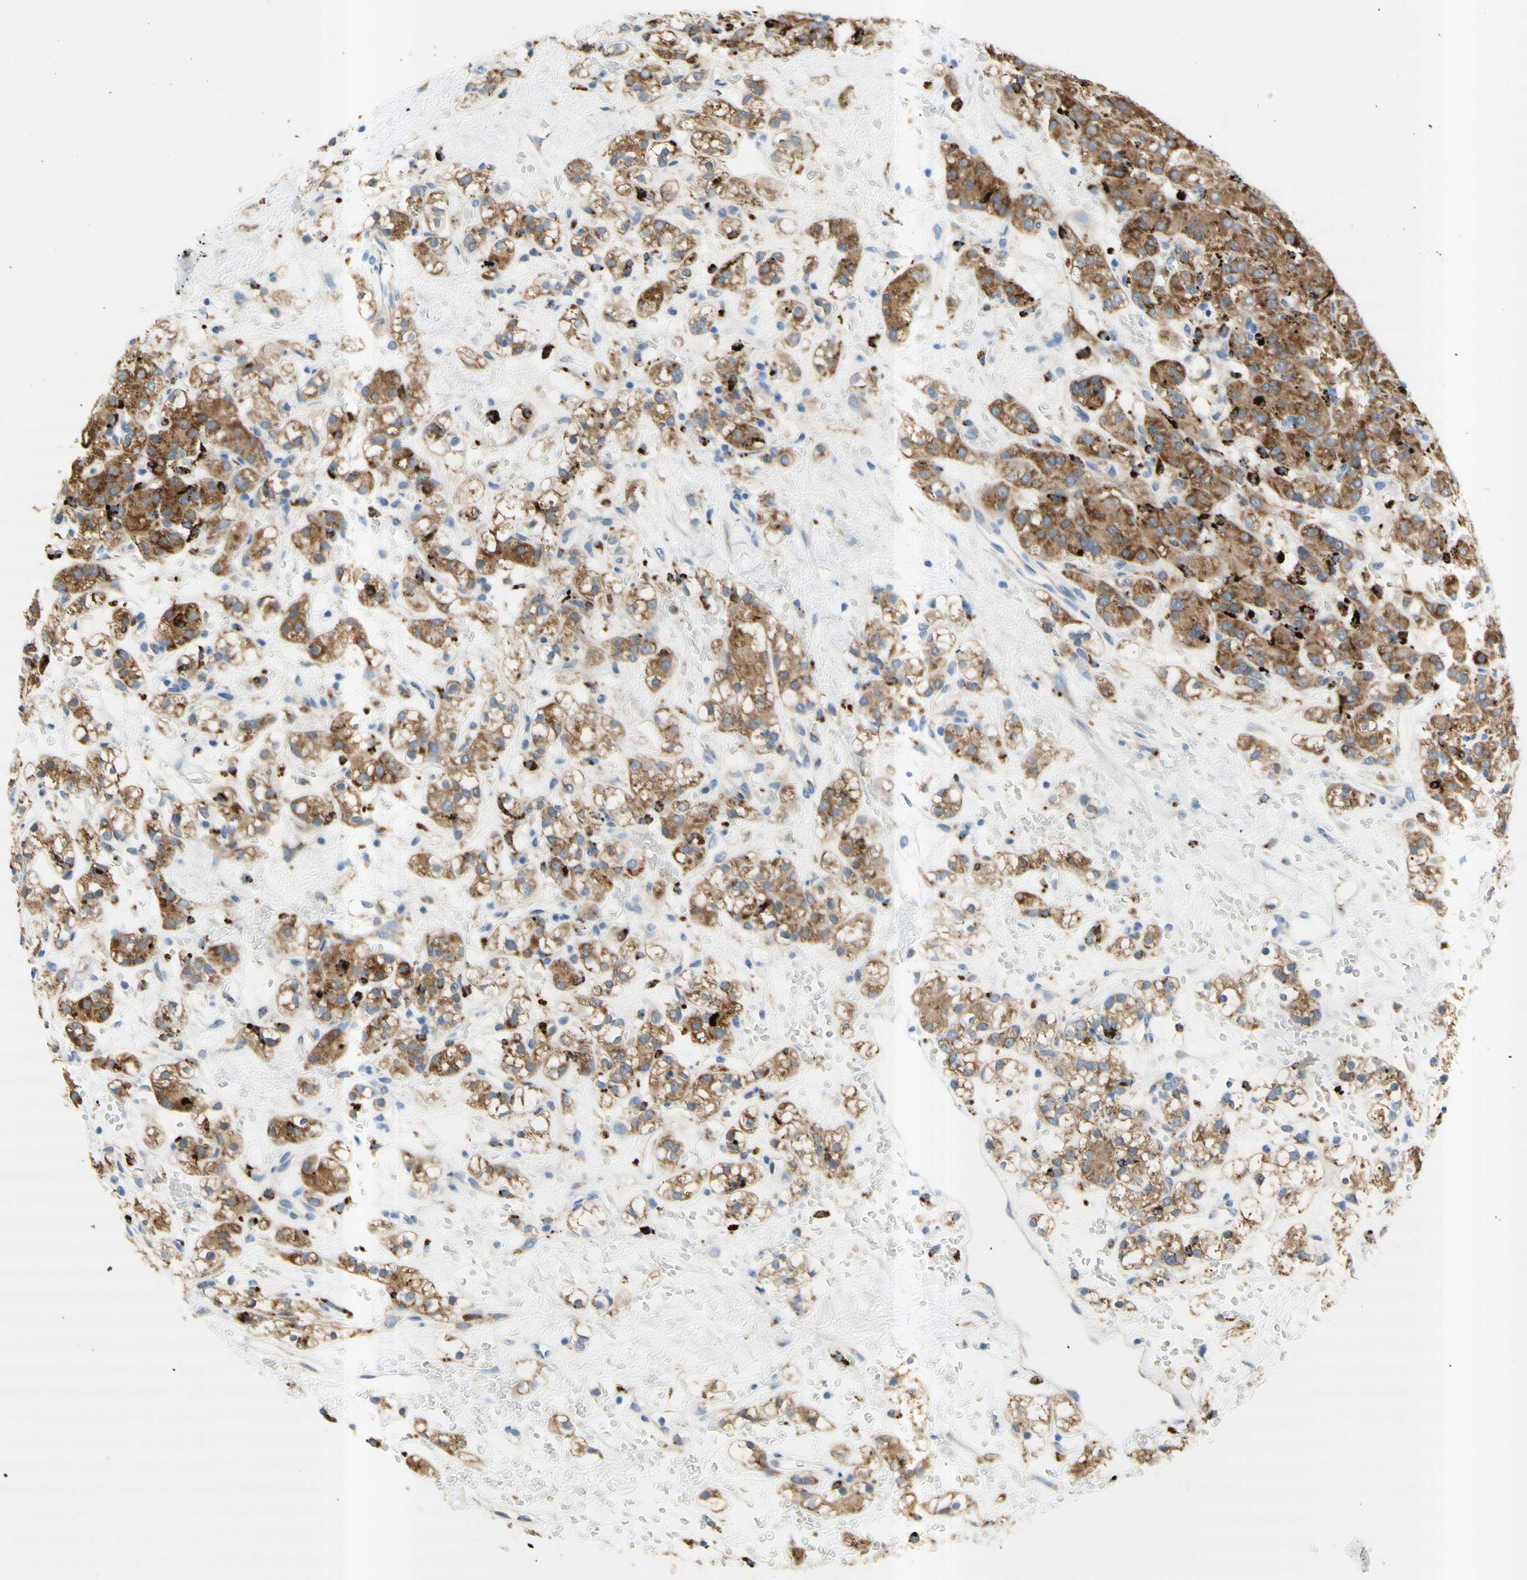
{"staining": {"intensity": "moderate", "quantity": "25%-75%", "location": "cytoplasmic/membranous"}, "tissue": "renal cancer", "cell_type": "Tumor cells", "image_type": "cancer", "snomed": [{"axis": "morphology", "description": "Adenocarcinoma, NOS"}, {"axis": "topography", "description": "Kidney"}], "caption": "DAB immunohistochemical staining of renal cancer (adenocarcinoma) displays moderate cytoplasmic/membranous protein positivity in about 25%-75% of tumor cells.", "gene": "URB2", "patient": {"sex": "male", "age": 61}}